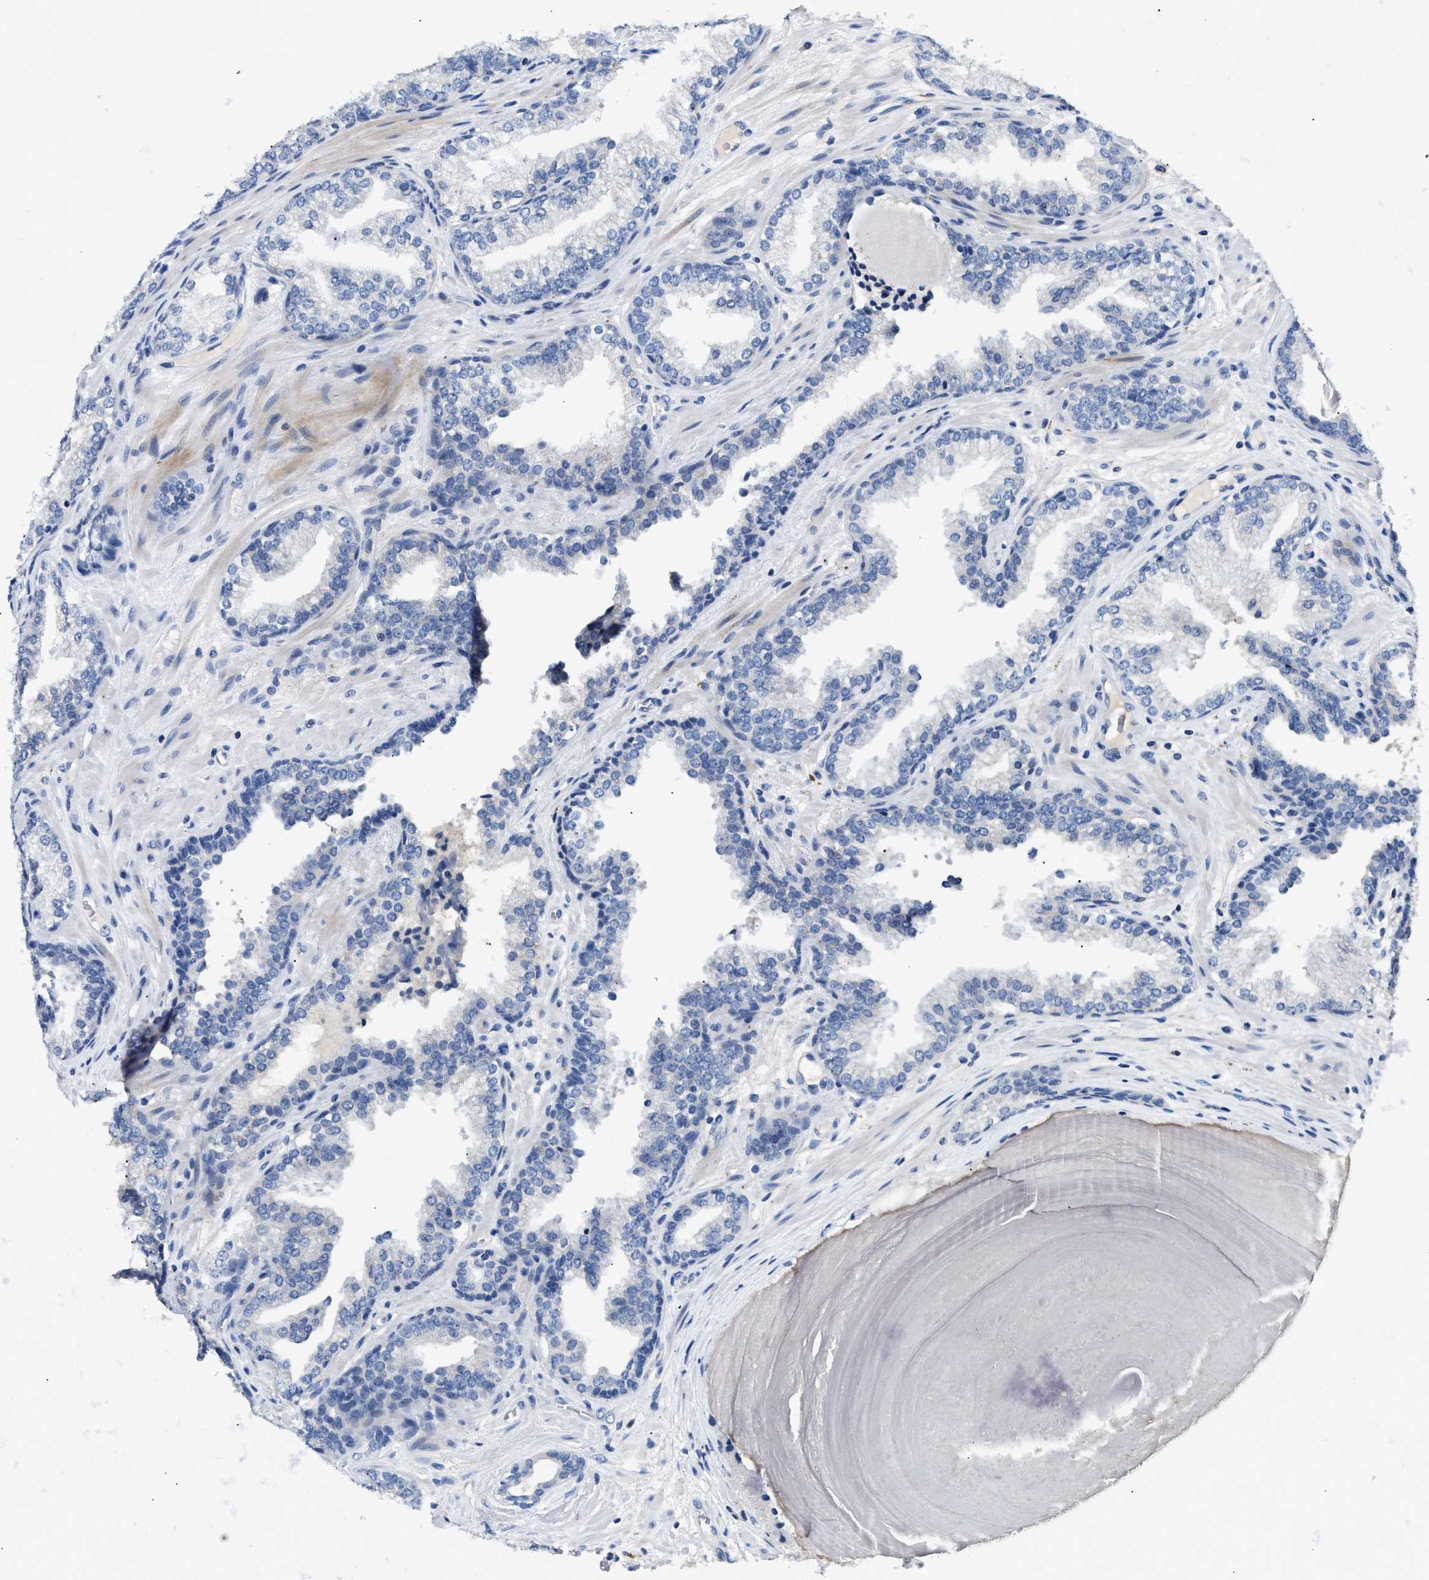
{"staining": {"intensity": "negative", "quantity": "none", "location": "none"}, "tissue": "prostate cancer", "cell_type": "Tumor cells", "image_type": "cancer", "snomed": [{"axis": "morphology", "description": "Adenocarcinoma, Low grade"}, {"axis": "topography", "description": "Prostate"}], "caption": "High power microscopy micrograph of an immunohistochemistry image of prostate cancer, revealing no significant staining in tumor cells.", "gene": "IL17RC", "patient": {"sex": "male", "age": 65}}